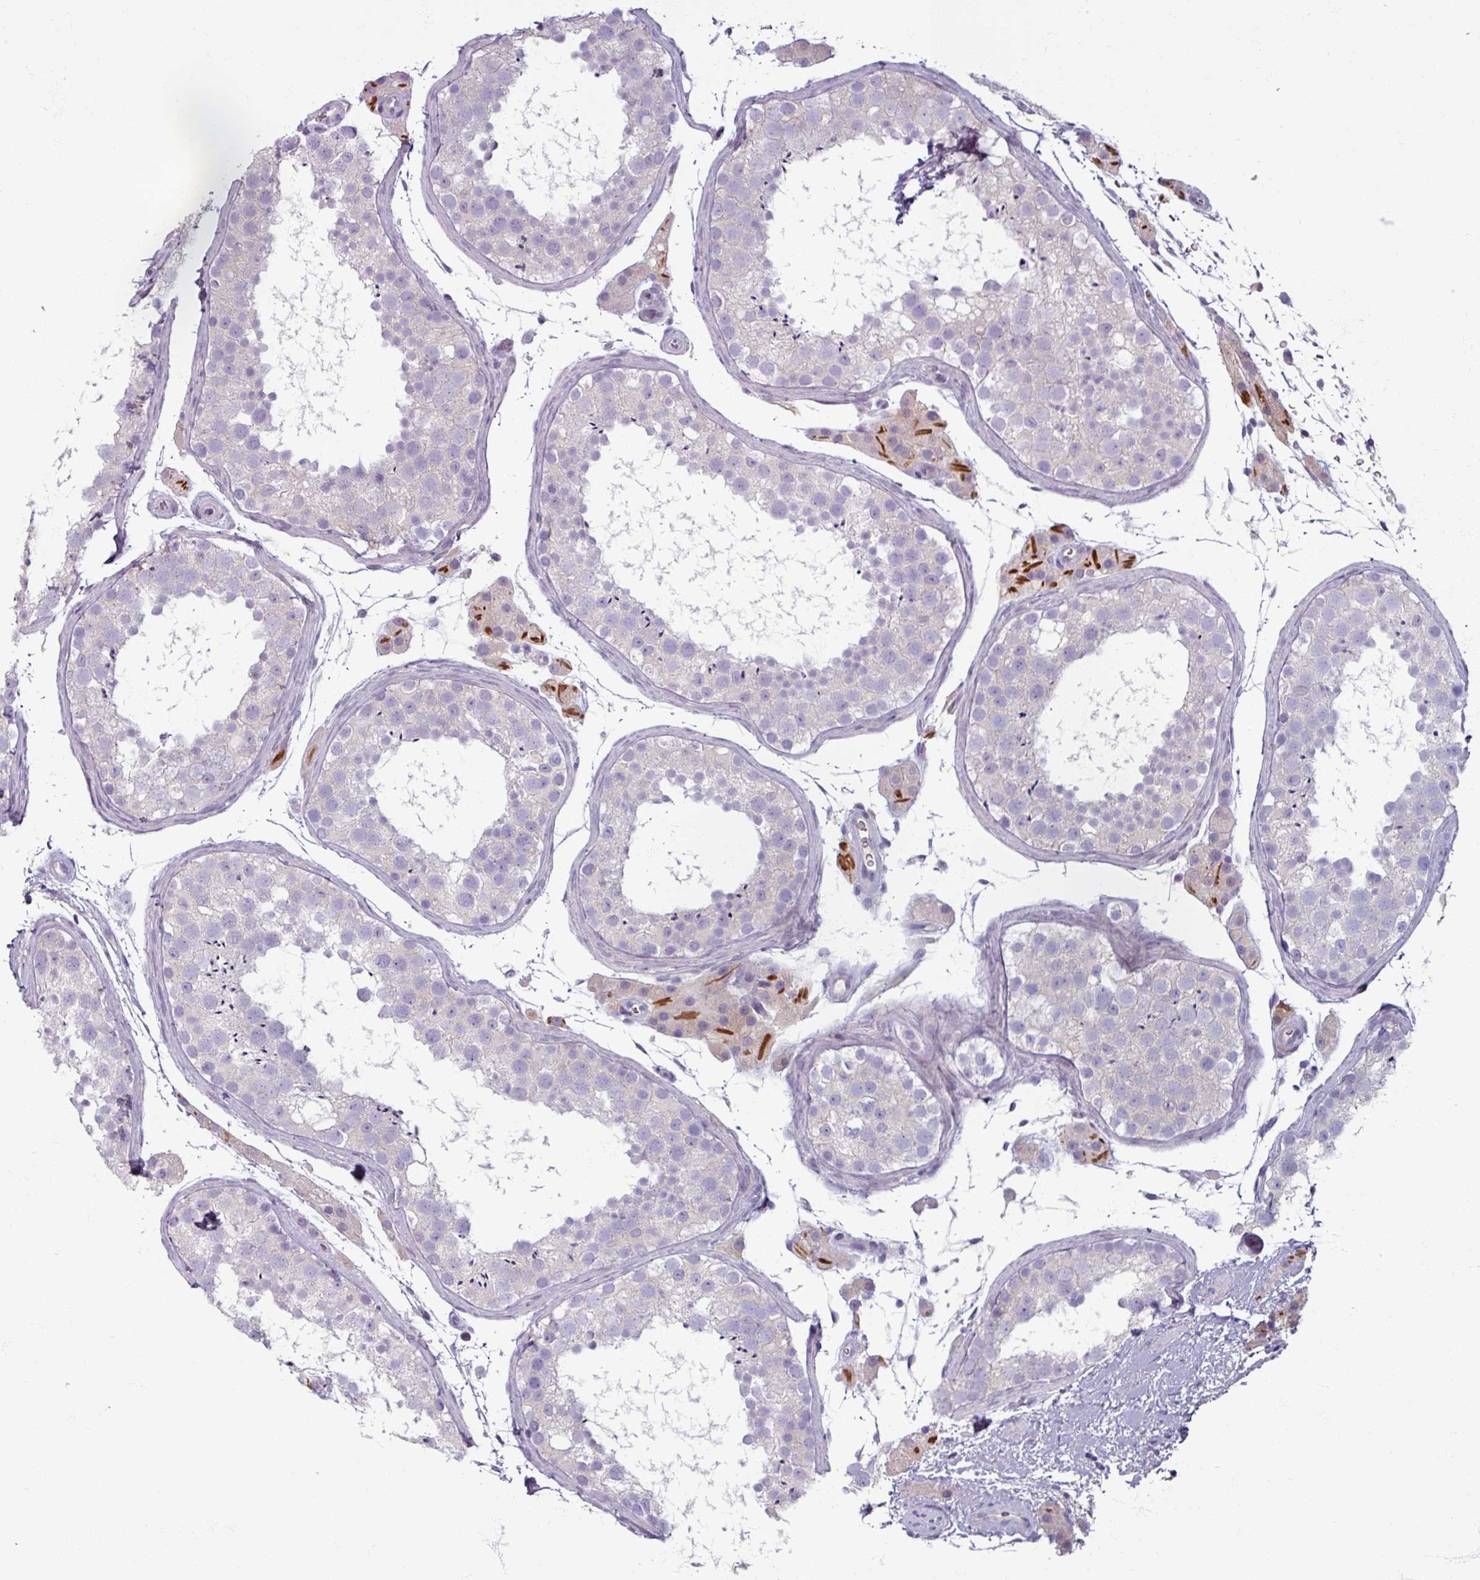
{"staining": {"intensity": "negative", "quantity": "none", "location": "none"}, "tissue": "testis", "cell_type": "Cells in seminiferous ducts", "image_type": "normal", "snomed": [{"axis": "morphology", "description": "Normal tissue, NOS"}, {"axis": "topography", "description": "Testis"}], "caption": "Immunohistochemistry histopathology image of unremarkable human testis stained for a protein (brown), which demonstrates no expression in cells in seminiferous ducts.", "gene": "SMIM11", "patient": {"sex": "male", "age": 41}}